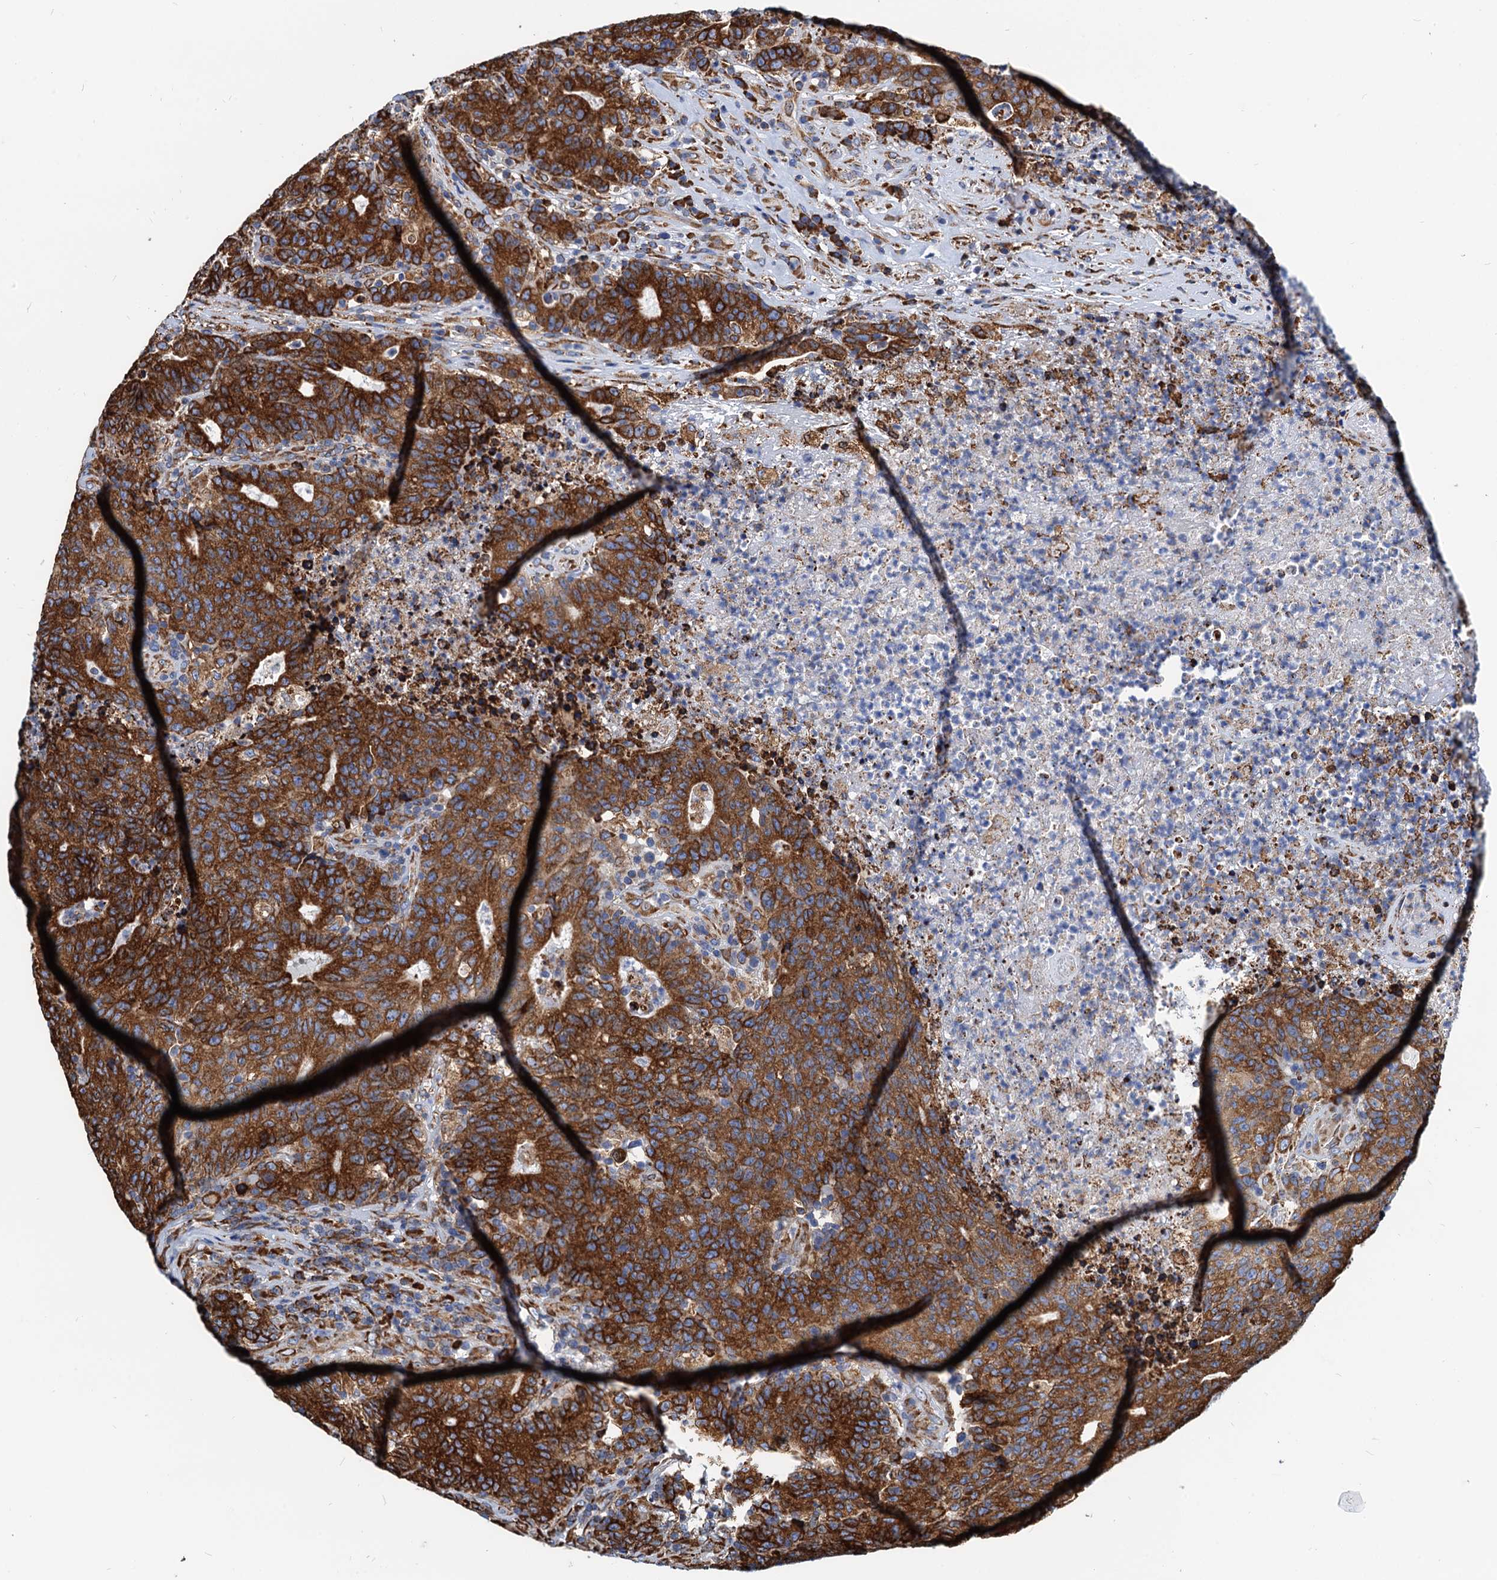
{"staining": {"intensity": "strong", "quantity": ">75%", "location": "cytoplasmic/membranous"}, "tissue": "colorectal cancer", "cell_type": "Tumor cells", "image_type": "cancer", "snomed": [{"axis": "morphology", "description": "Adenocarcinoma, NOS"}, {"axis": "topography", "description": "Colon"}], "caption": "High-power microscopy captured an immunohistochemistry histopathology image of colorectal cancer, revealing strong cytoplasmic/membranous staining in approximately >75% of tumor cells.", "gene": "HSPA5", "patient": {"sex": "female", "age": 75}}